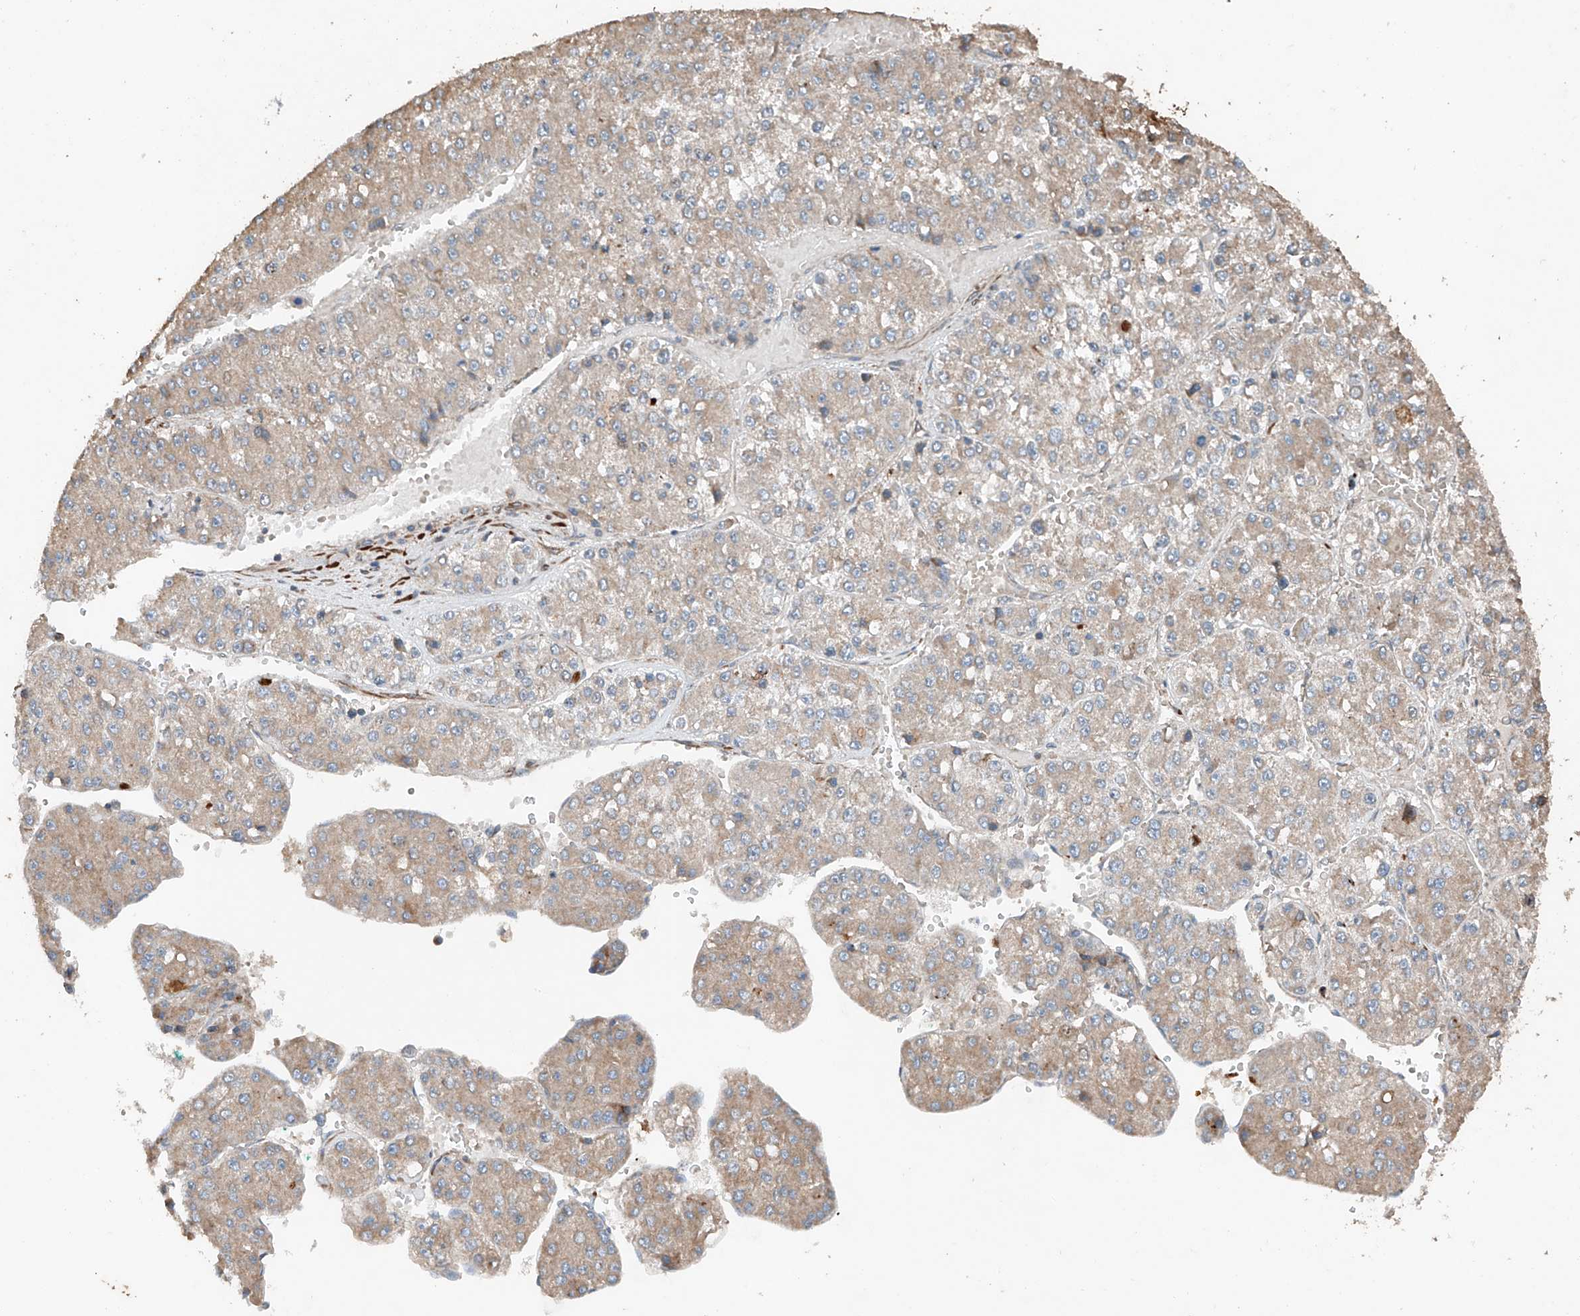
{"staining": {"intensity": "weak", "quantity": "25%-75%", "location": "cytoplasmic/membranous"}, "tissue": "liver cancer", "cell_type": "Tumor cells", "image_type": "cancer", "snomed": [{"axis": "morphology", "description": "Carcinoma, Hepatocellular, NOS"}, {"axis": "topography", "description": "Liver"}], "caption": "Immunohistochemical staining of hepatocellular carcinoma (liver) reveals low levels of weak cytoplasmic/membranous protein staining in about 25%-75% of tumor cells.", "gene": "AP4B1", "patient": {"sex": "female", "age": 73}}